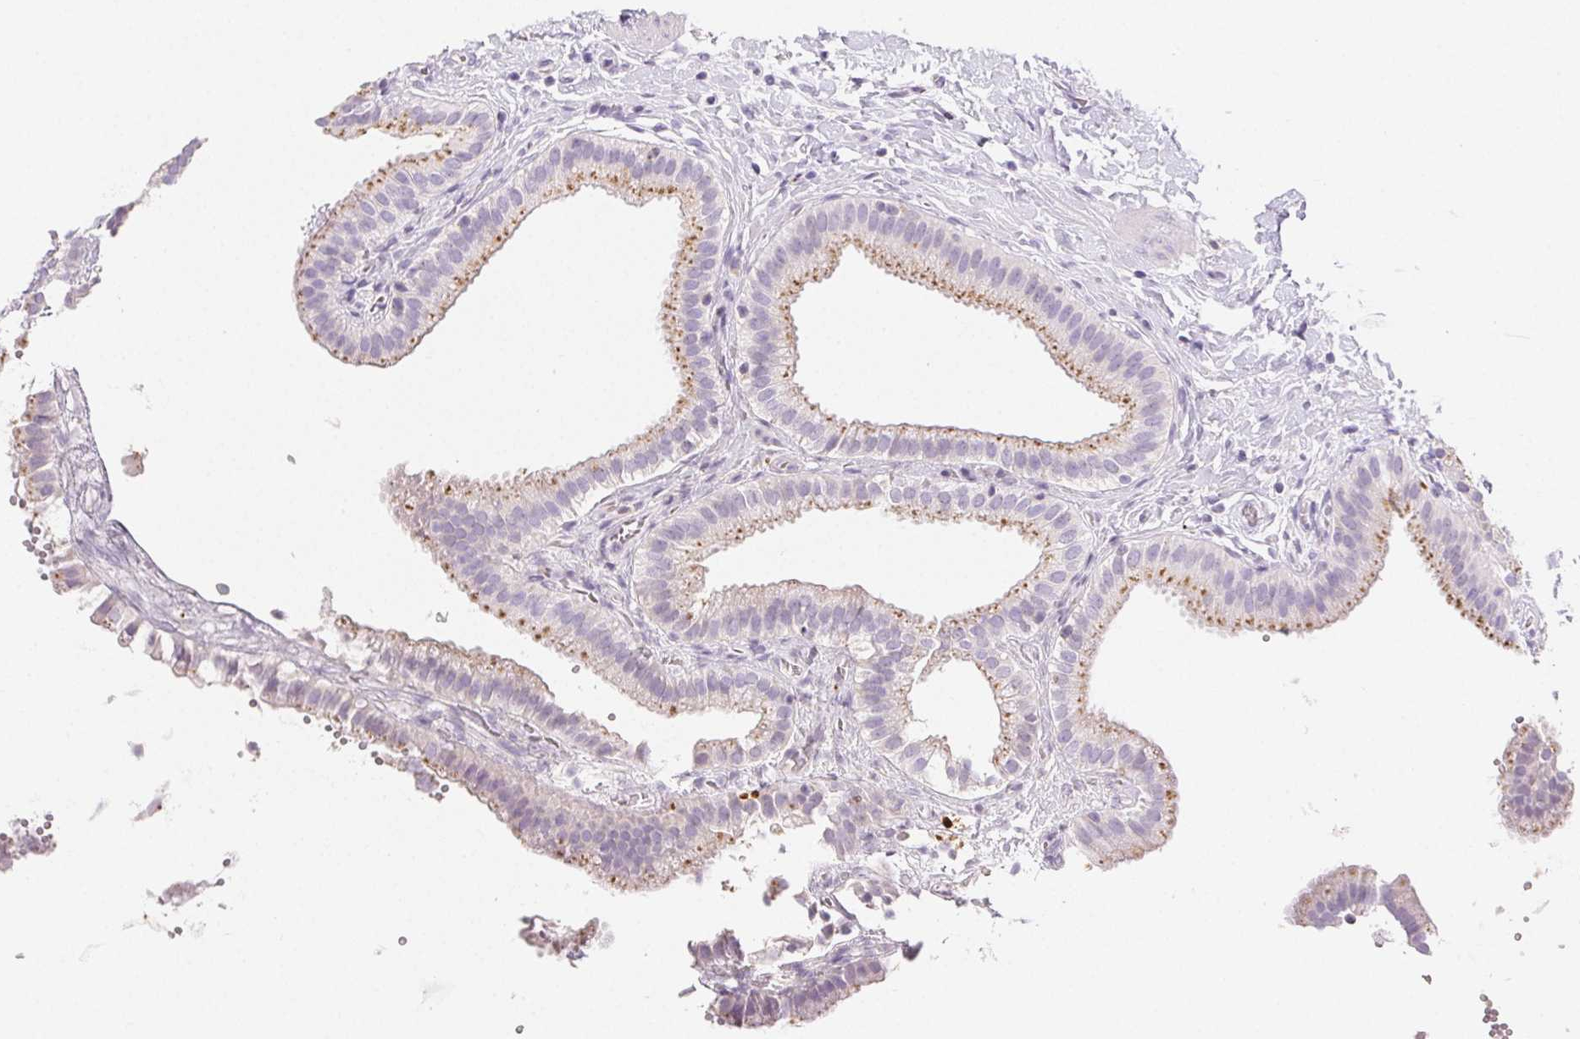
{"staining": {"intensity": "moderate", "quantity": ">75%", "location": "cytoplasmic/membranous"}, "tissue": "gallbladder", "cell_type": "Glandular cells", "image_type": "normal", "snomed": [{"axis": "morphology", "description": "Normal tissue, NOS"}, {"axis": "topography", "description": "Gallbladder"}], "caption": "Gallbladder stained for a protein reveals moderate cytoplasmic/membranous positivity in glandular cells. (DAB IHC with brightfield microscopy, high magnification).", "gene": "LIPA", "patient": {"sex": "female", "age": 63}}